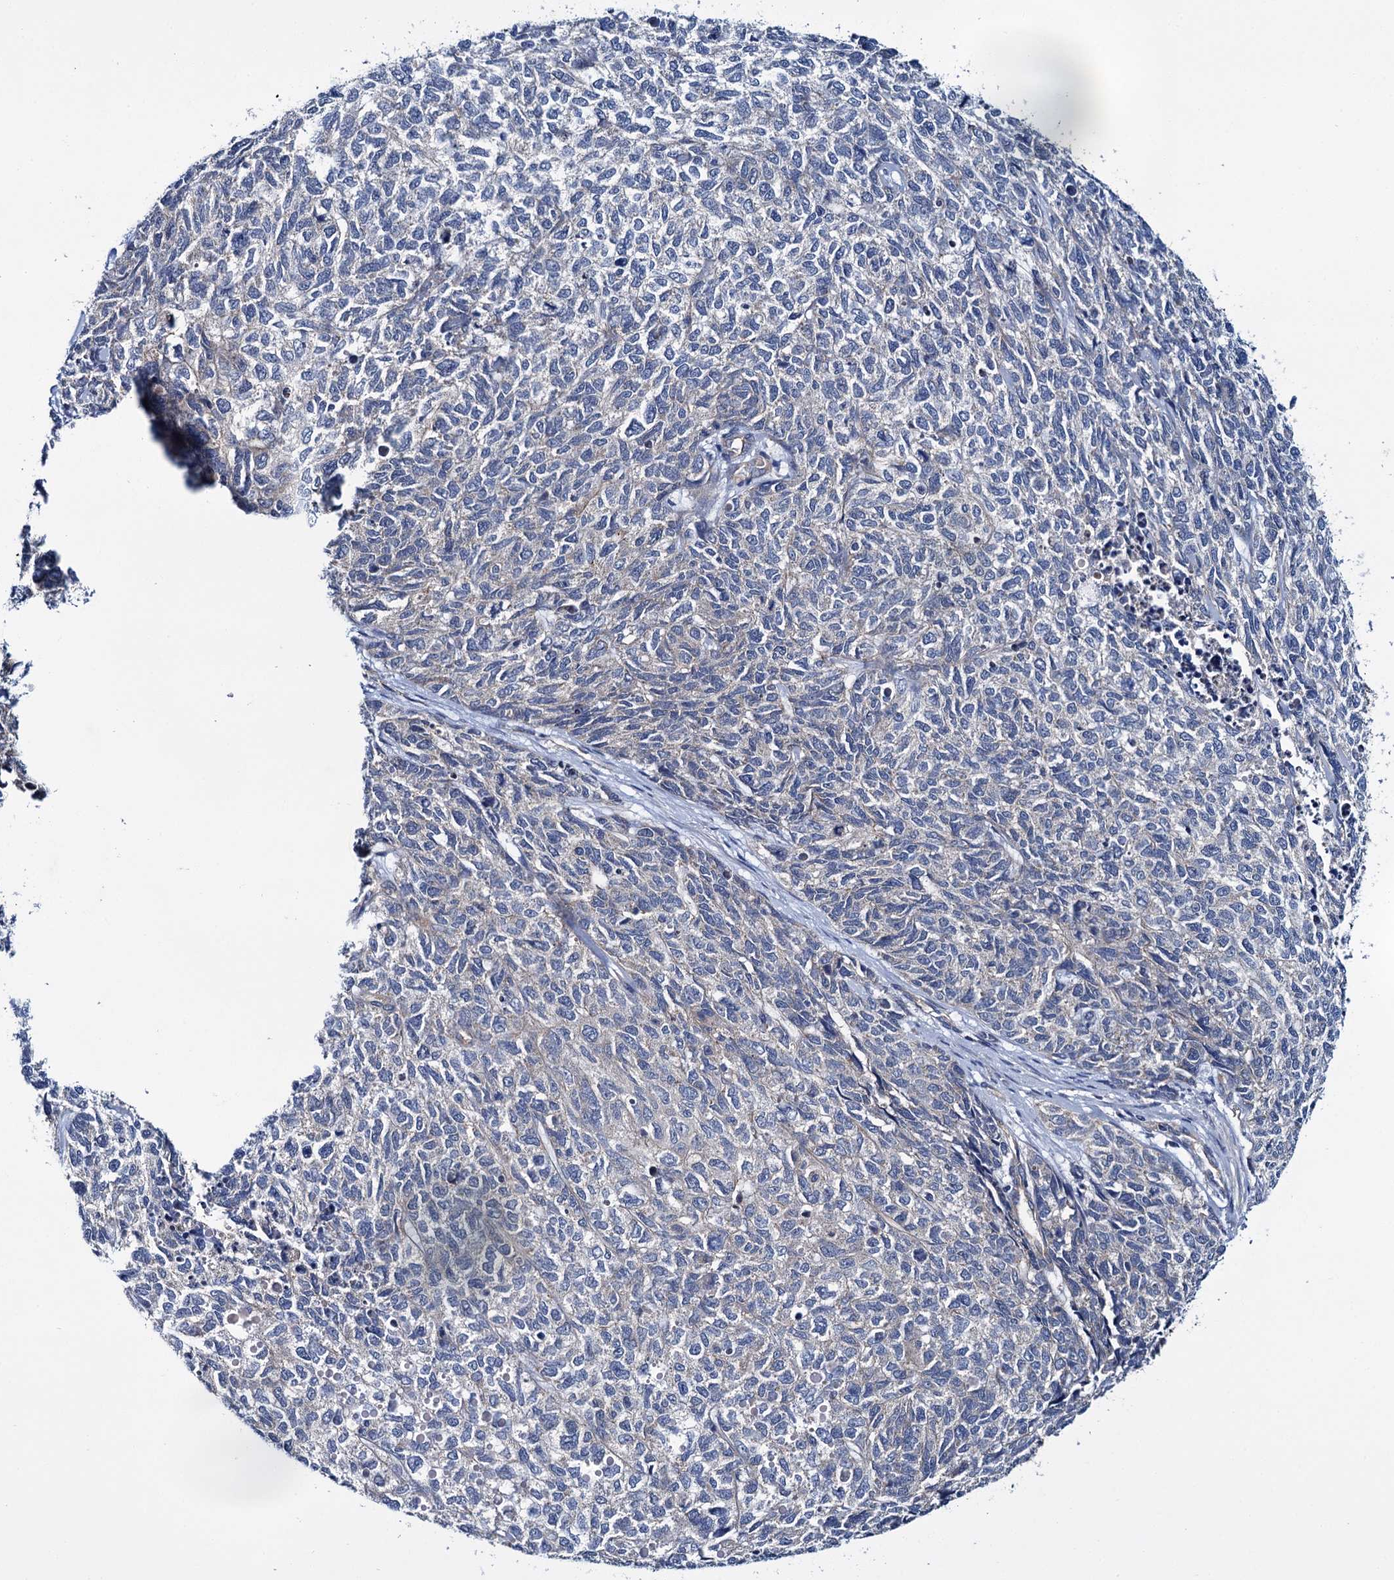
{"staining": {"intensity": "moderate", "quantity": "<25%", "location": "cytoplasmic/membranous"}, "tissue": "cervical cancer", "cell_type": "Tumor cells", "image_type": "cancer", "snomed": [{"axis": "morphology", "description": "Squamous cell carcinoma, NOS"}, {"axis": "topography", "description": "Cervix"}], "caption": "Immunohistochemistry (IHC) image of human cervical squamous cell carcinoma stained for a protein (brown), which reveals low levels of moderate cytoplasmic/membranous expression in approximately <25% of tumor cells.", "gene": "CEP295", "patient": {"sex": "female", "age": 63}}